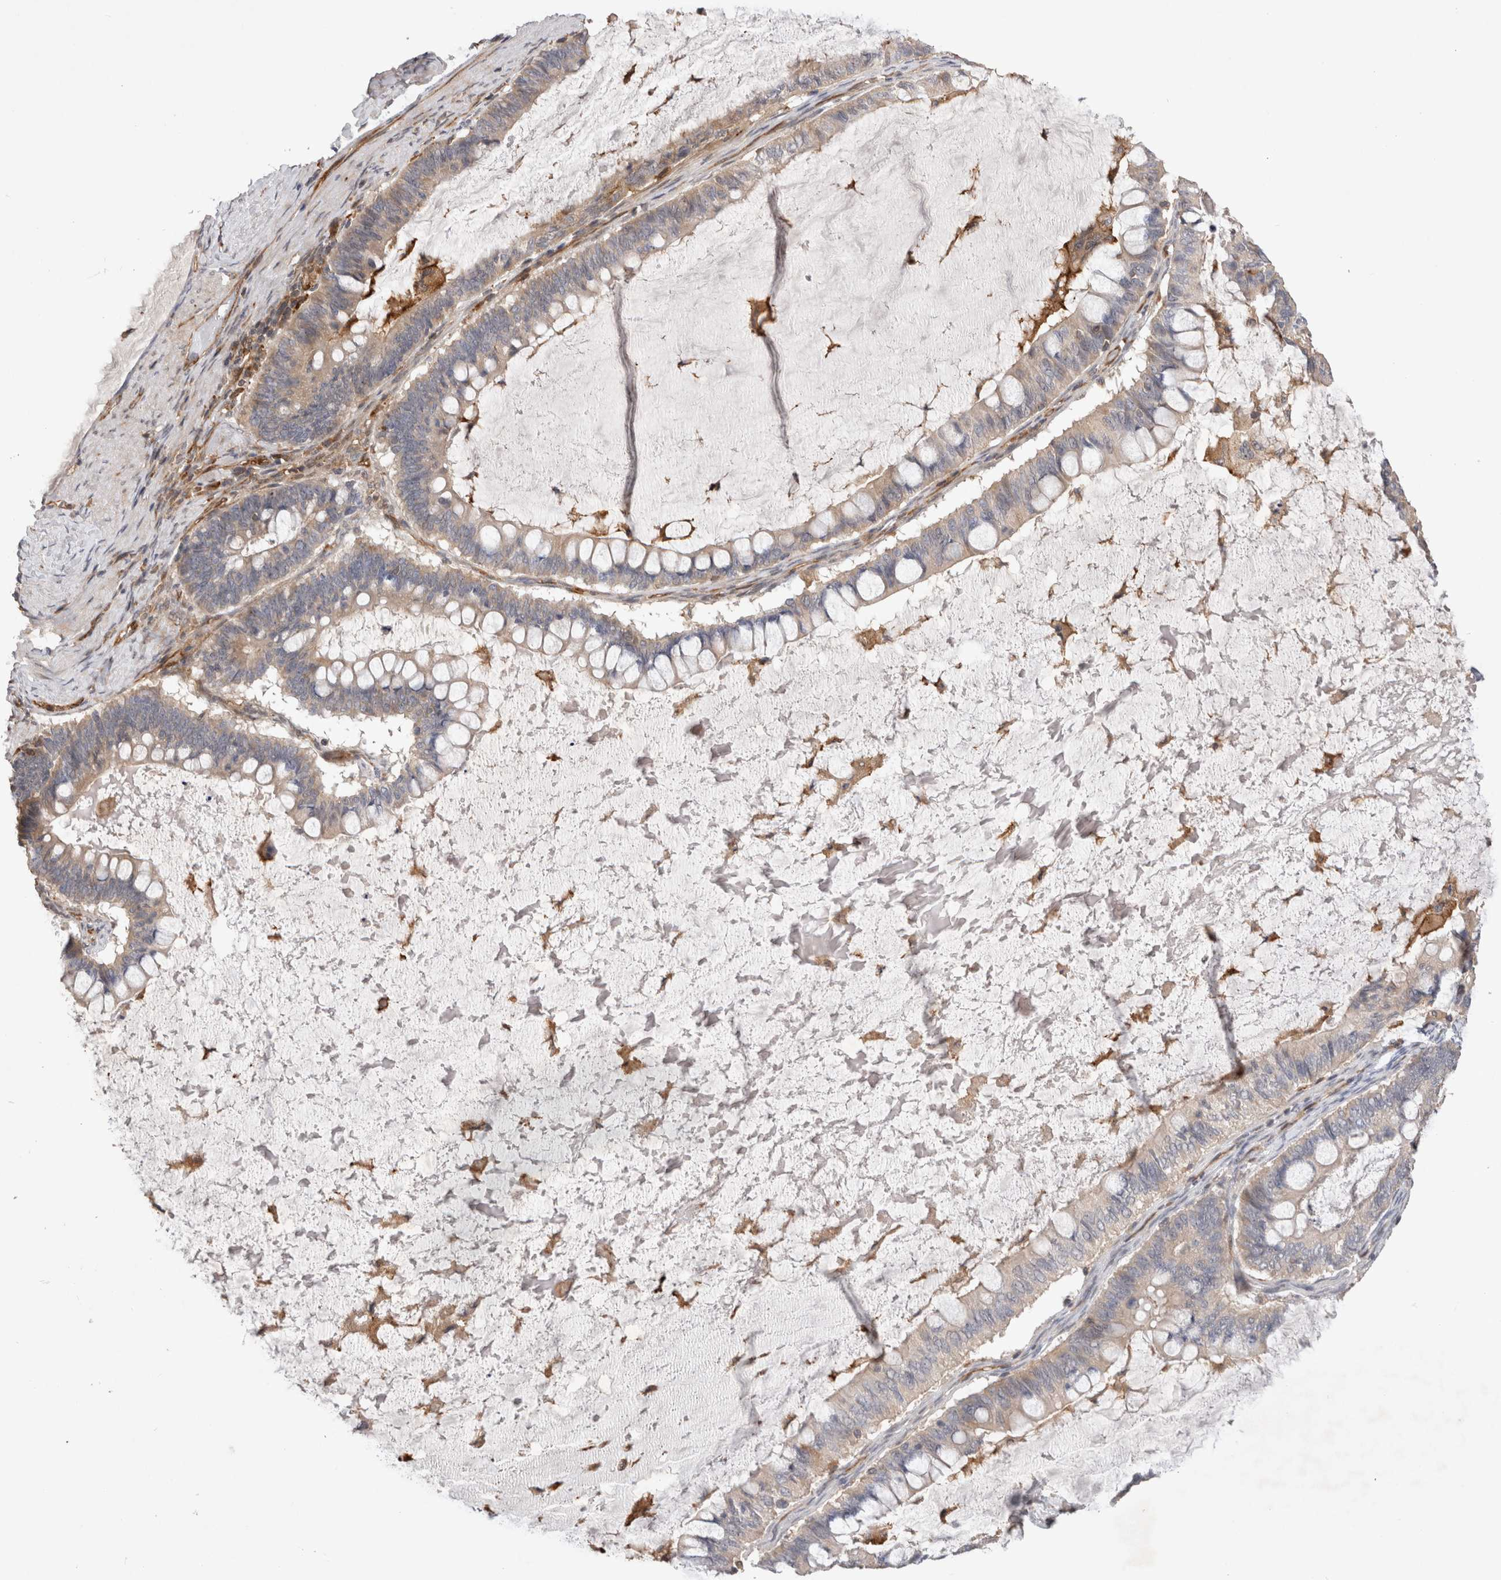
{"staining": {"intensity": "weak", "quantity": "<25%", "location": "cytoplasmic/membranous"}, "tissue": "ovarian cancer", "cell_type": "Tumor cells", "image_type": "cancer", "snomed": [{"axis": "morphology", "description": "Cystadenocarcinoma, mucinous, NOS"}, {"axis": "topography", "description": "Ovary"}], "caption": "An immunohistochemistry micrograph of ovarian cancer is shown. There is no staining in tumor cells of ovarian cancer. (Immunohistochemistry (ihc), brightfield microscopy, high magnification).", "gene": "BNIP2", "patient": {"sex": "female", "age": 61}}